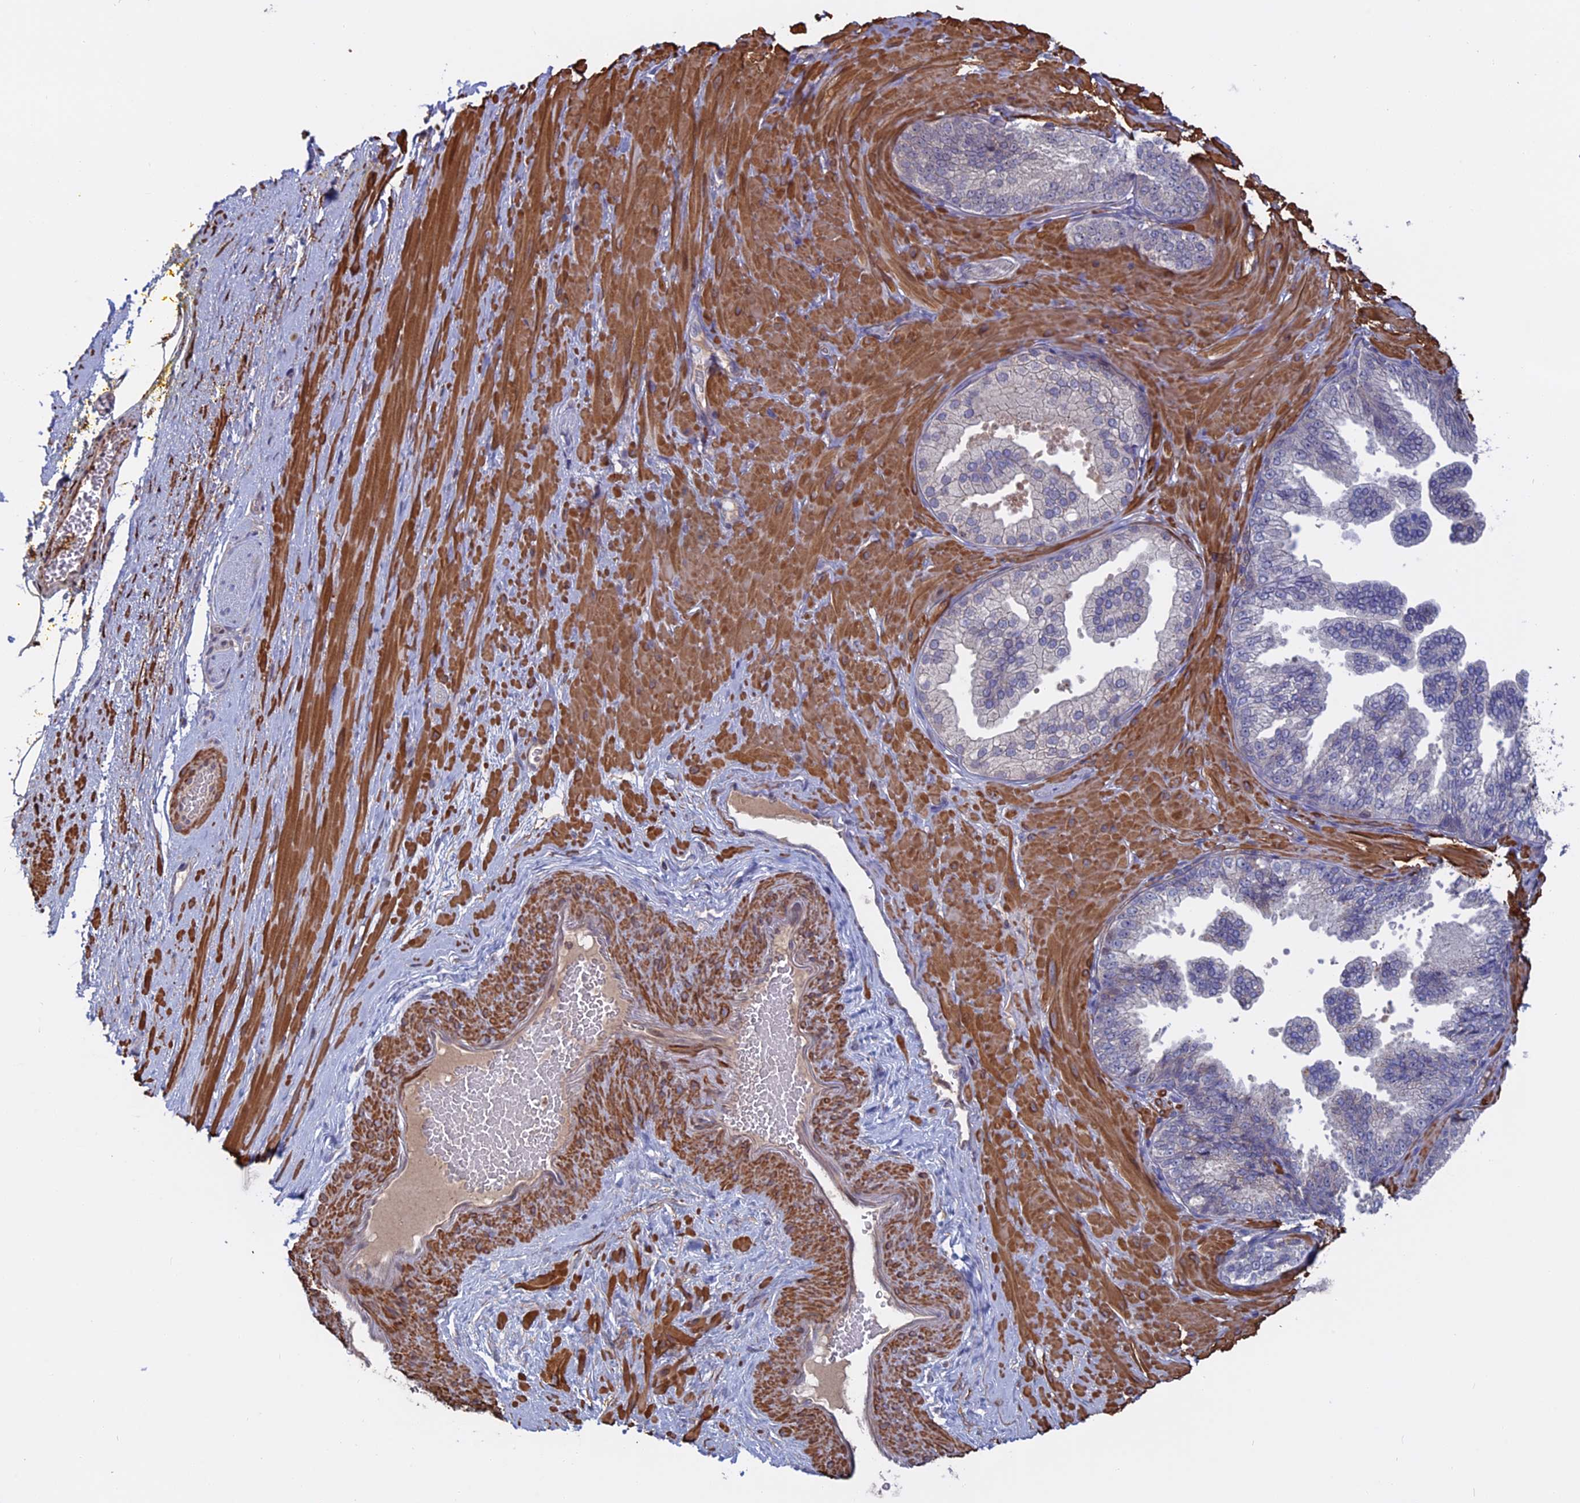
{"staining": {"intensity": "negative", "quantity": "none", "location": "none"}, "tissue": "adipose tissue", "cell_type": "Adipocytes", "image_type": "normal", "snomed": [{"axis": "morphology", "description": "Normal tissue, NOS"}, {"axis": "morphology", "description": "Adenocarcinoma, Low grade"}, {"axis": "topography", "description": "Prostate"}, {"axis": "topography", "description": "Peripheral nerve tissue"}], "caption": "IHC of normal human adipose tissue demonstrates no positivity in adipocytes. (DAB immunohistochemistry, high magnification).", "gene": "LYPD5", "patient": {"sex": "male", "age": 63}}